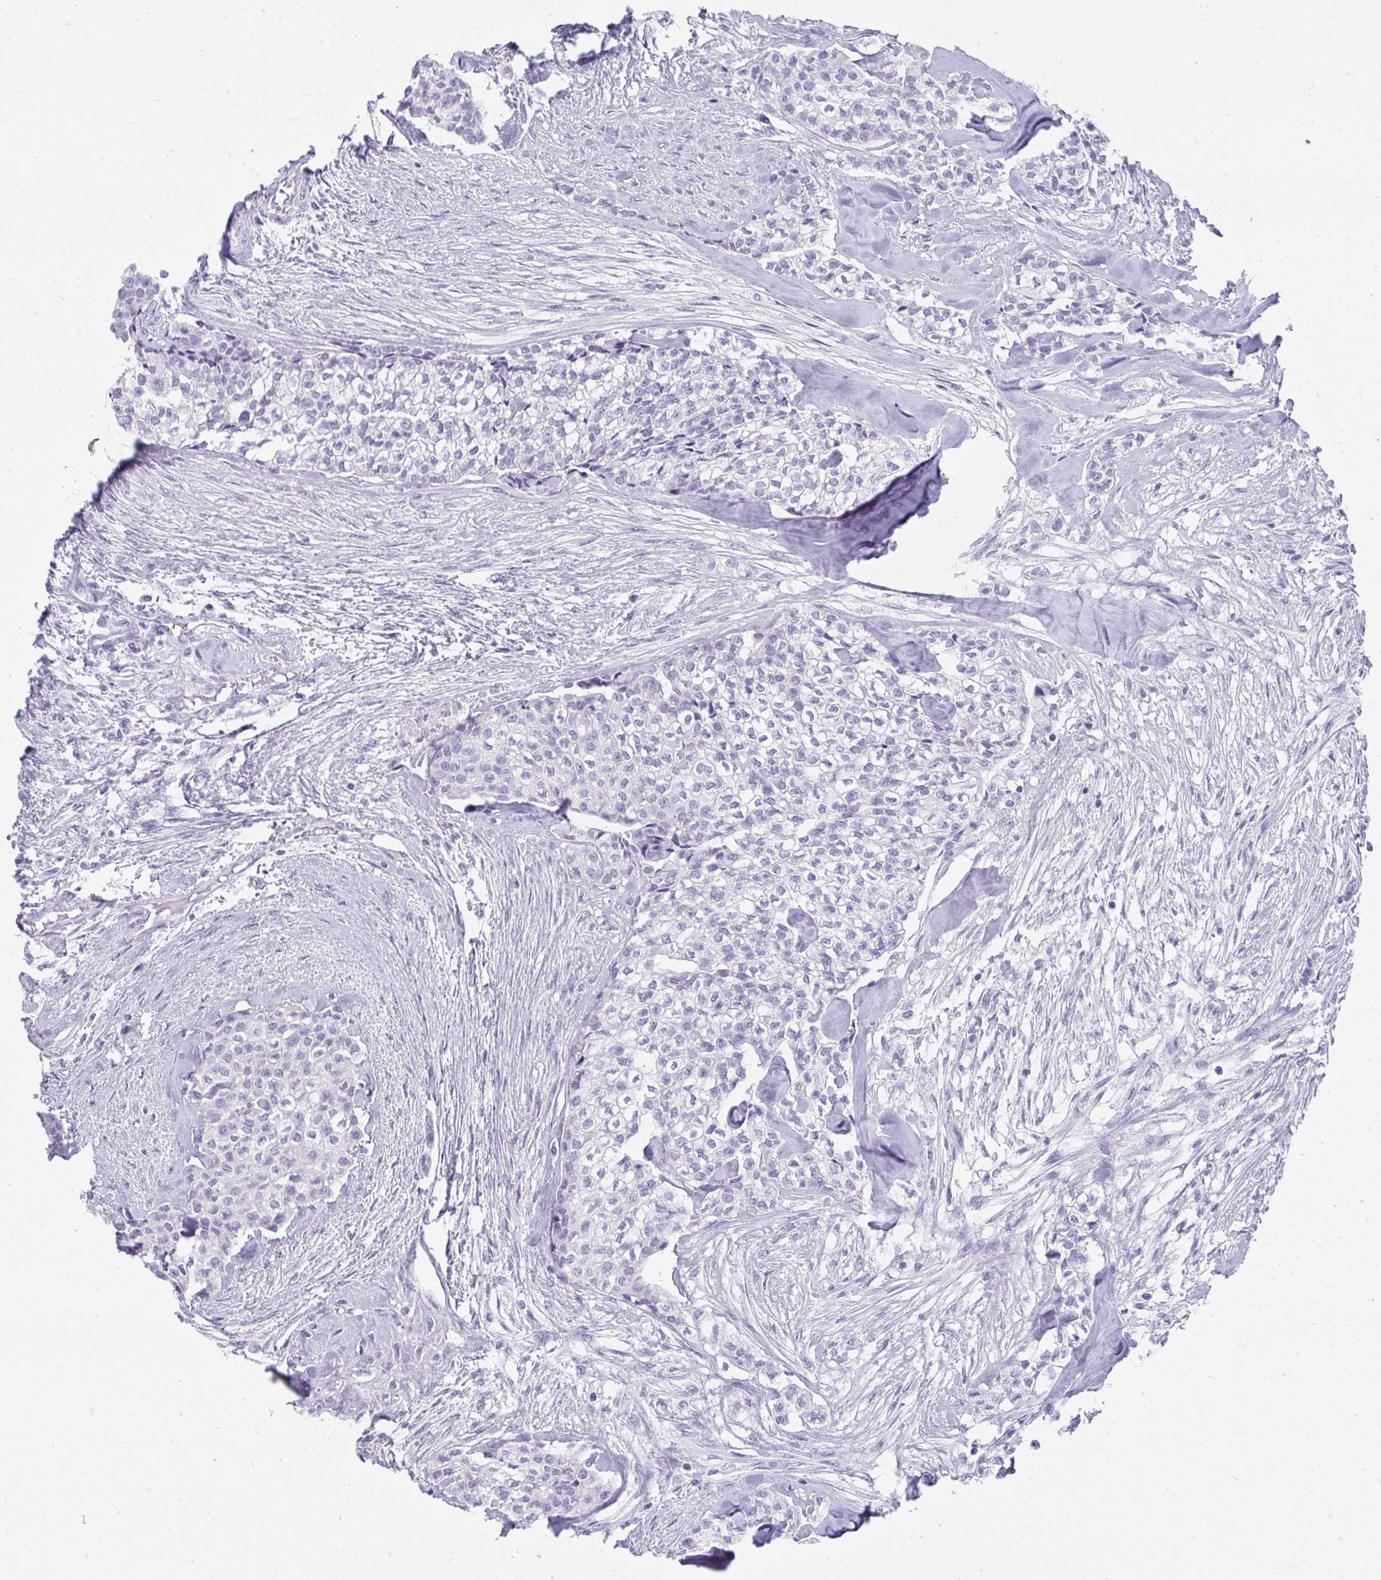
{"staining": {"intensity": "negative", "quantity": "none", "location": "none"}, "tissue": "head and neck cancer", "cell_type": "Tumor cells", "image_type": "cancer", "snomed": [{"axis": "morphology", "description": "Adenocarcinoma, NOS"}, {"axis": "topography", "description": "Head-Neck"}], "caption": "Immunohistochemistry (IHC) histopathology image of neoplastic tissue: human head and neck cancer stained with DAB (3,3'-diaminobenzidine) exhibits no significant protein staining in tumor cells.", "gene": "RLF", "patient": {"sex": "male", "age": 81}}